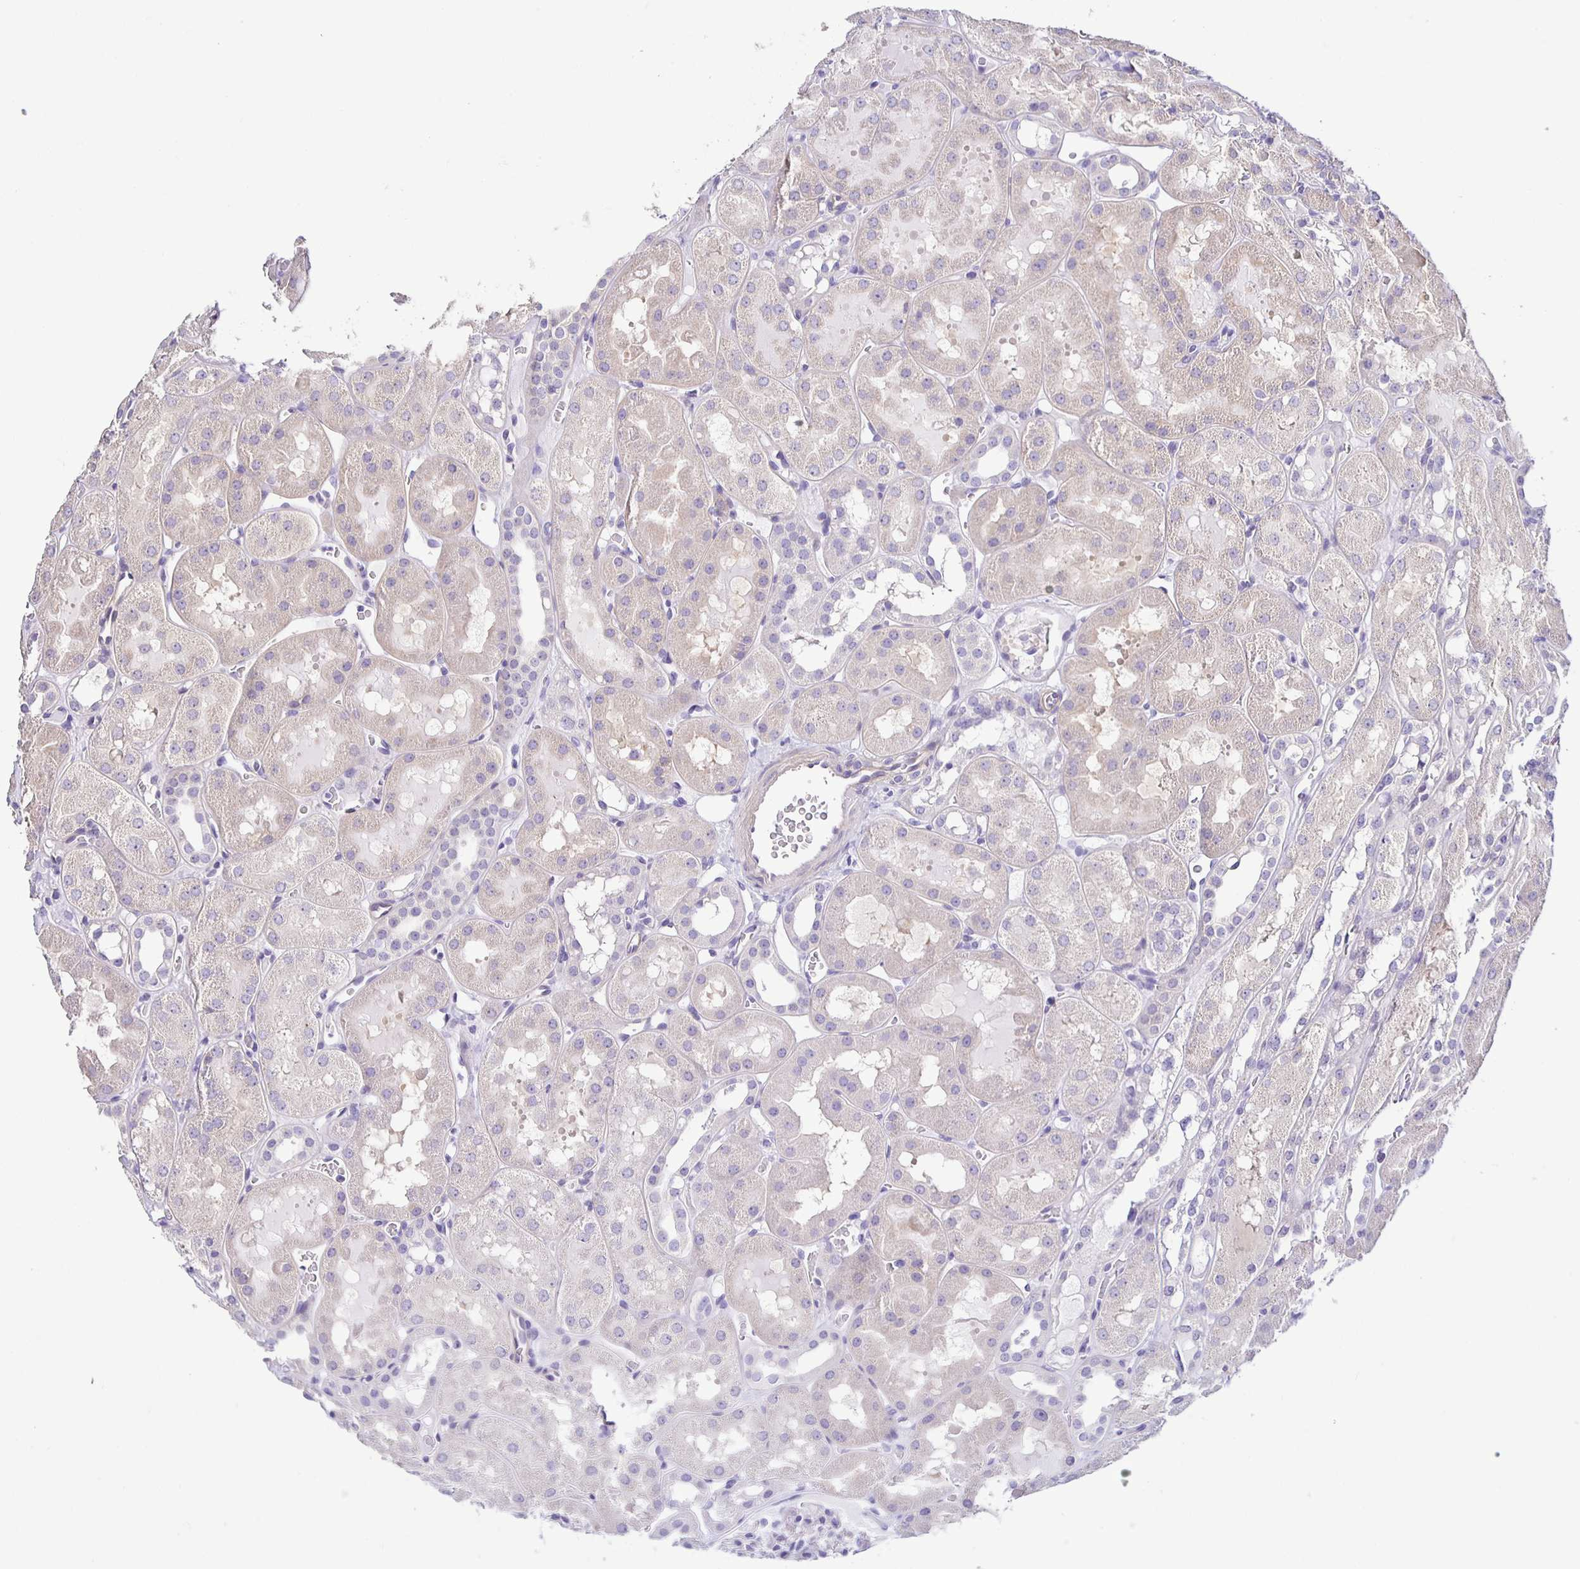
{"staining": {"intensity": "negative", "quantity": "none", "location": "none"}, "tissue": "kidney", "cell_type": "Cells in glomeruli", "image_type": "normal", "snomed": [{"axis": "morphology", "description": "Normal tissue, NOS"}, {"axis": "topography", "description": "Kidney"}, {"axis": "topography", "description": "Urinary bladder"}], "caption": "High magnification brightfield microscopy of benign kidney stained with DAB (3,3'-diaminobenzidine) (brown) and counterstained with hematoxylin (blue): cells in glomeruli show no significant staining.", "gene": "BOLL", "patient": {"sex": "male", "age": 16}}